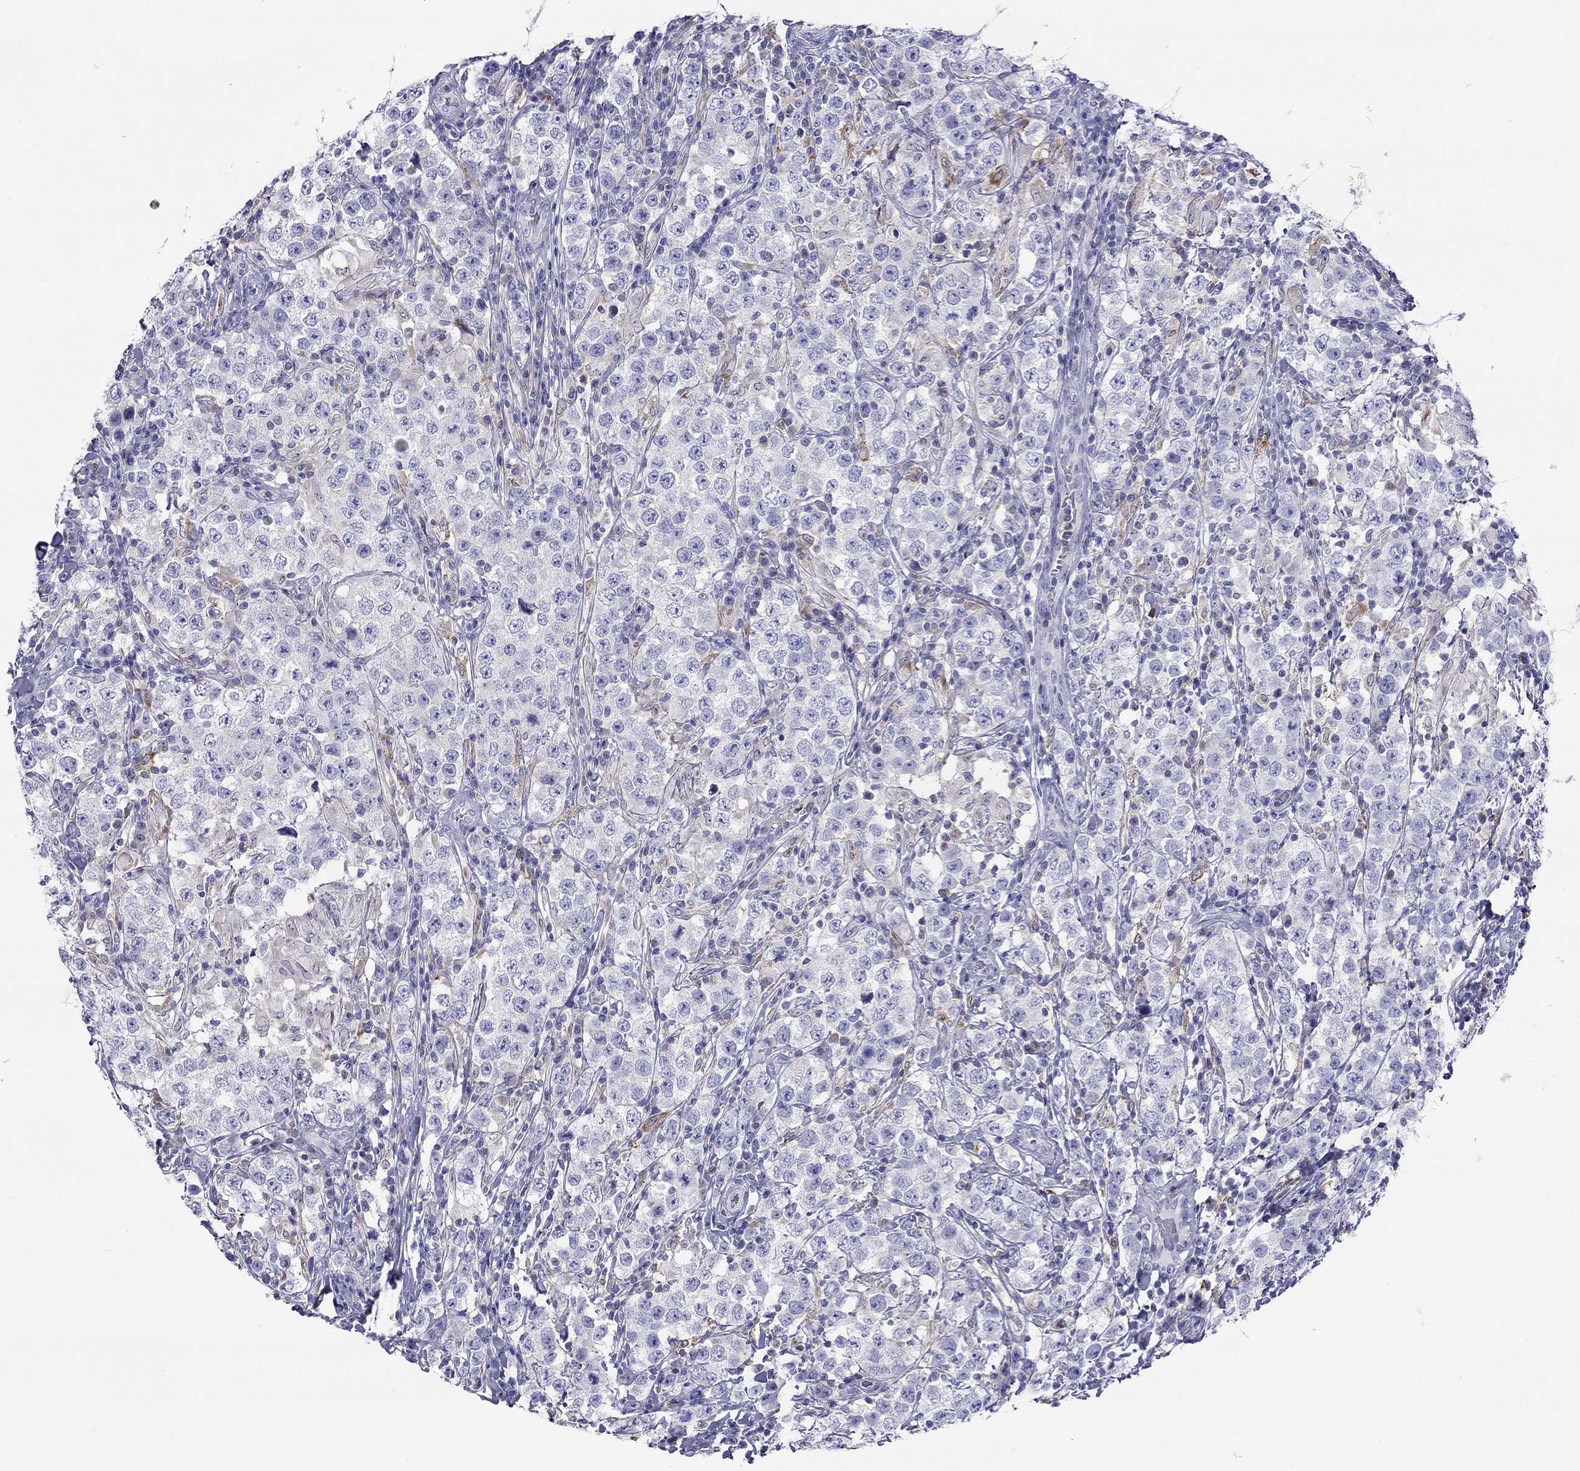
{"staining": {"intensity": "negative", "quantity": "none", "location": "none"}, "tissue": "testis cancer", "cell_type": "Tumor cells", "image_type": "cancer", "snomed": [{"axis": "morphology", "description": "Seminoma, NOS"}, {"axis": "morphology", "description": "Carcinoma, Embryonal, NOS"}, {"axis": "topography", "description": "Testis"}], "caption": "Tumor cells show no significant expression in testis cancer.", "gene": "SLC46A2", "patient": {"sex": "male", "age": 41}}